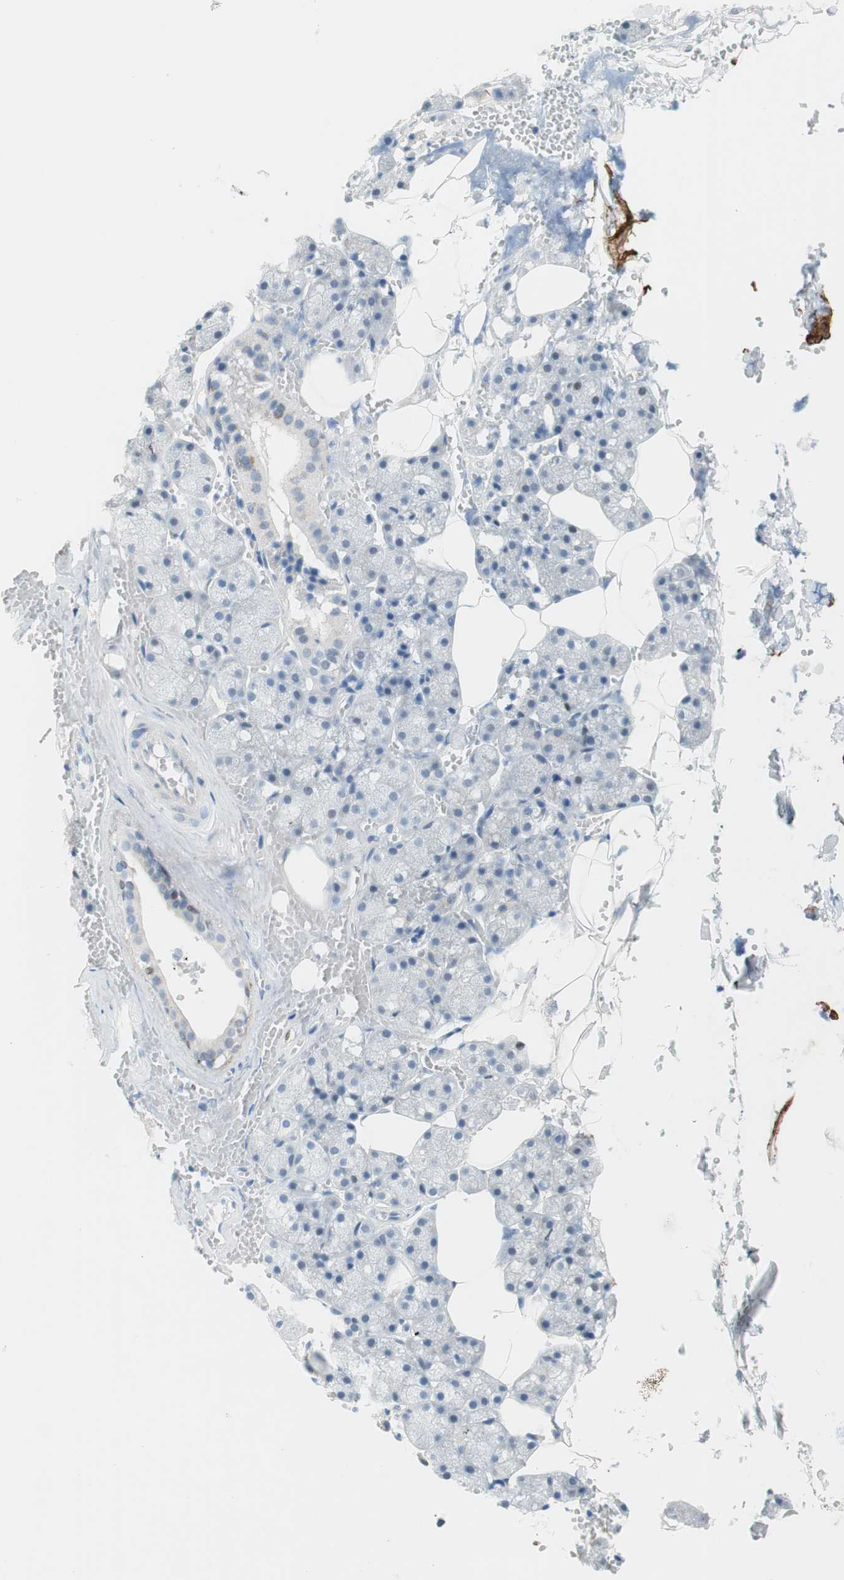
{"staining": {"intensity": "negative", "quantity": "none", "location": "none"}, "tissue": "salivary gland", "cell_type": "Glandular cells", "image_type": "normal", "snomed": [{"axis": "morphology", "description": "Normal tissue, NOS"}, {"axis": "topography", "description": "Salivary gland"}], "caption": "A histopathology image of salivary gland stained for a protein reveals no brown staining in glandular cells.", "gene": "FOSL1", "patient": {"sex": "male", "age": 62}}